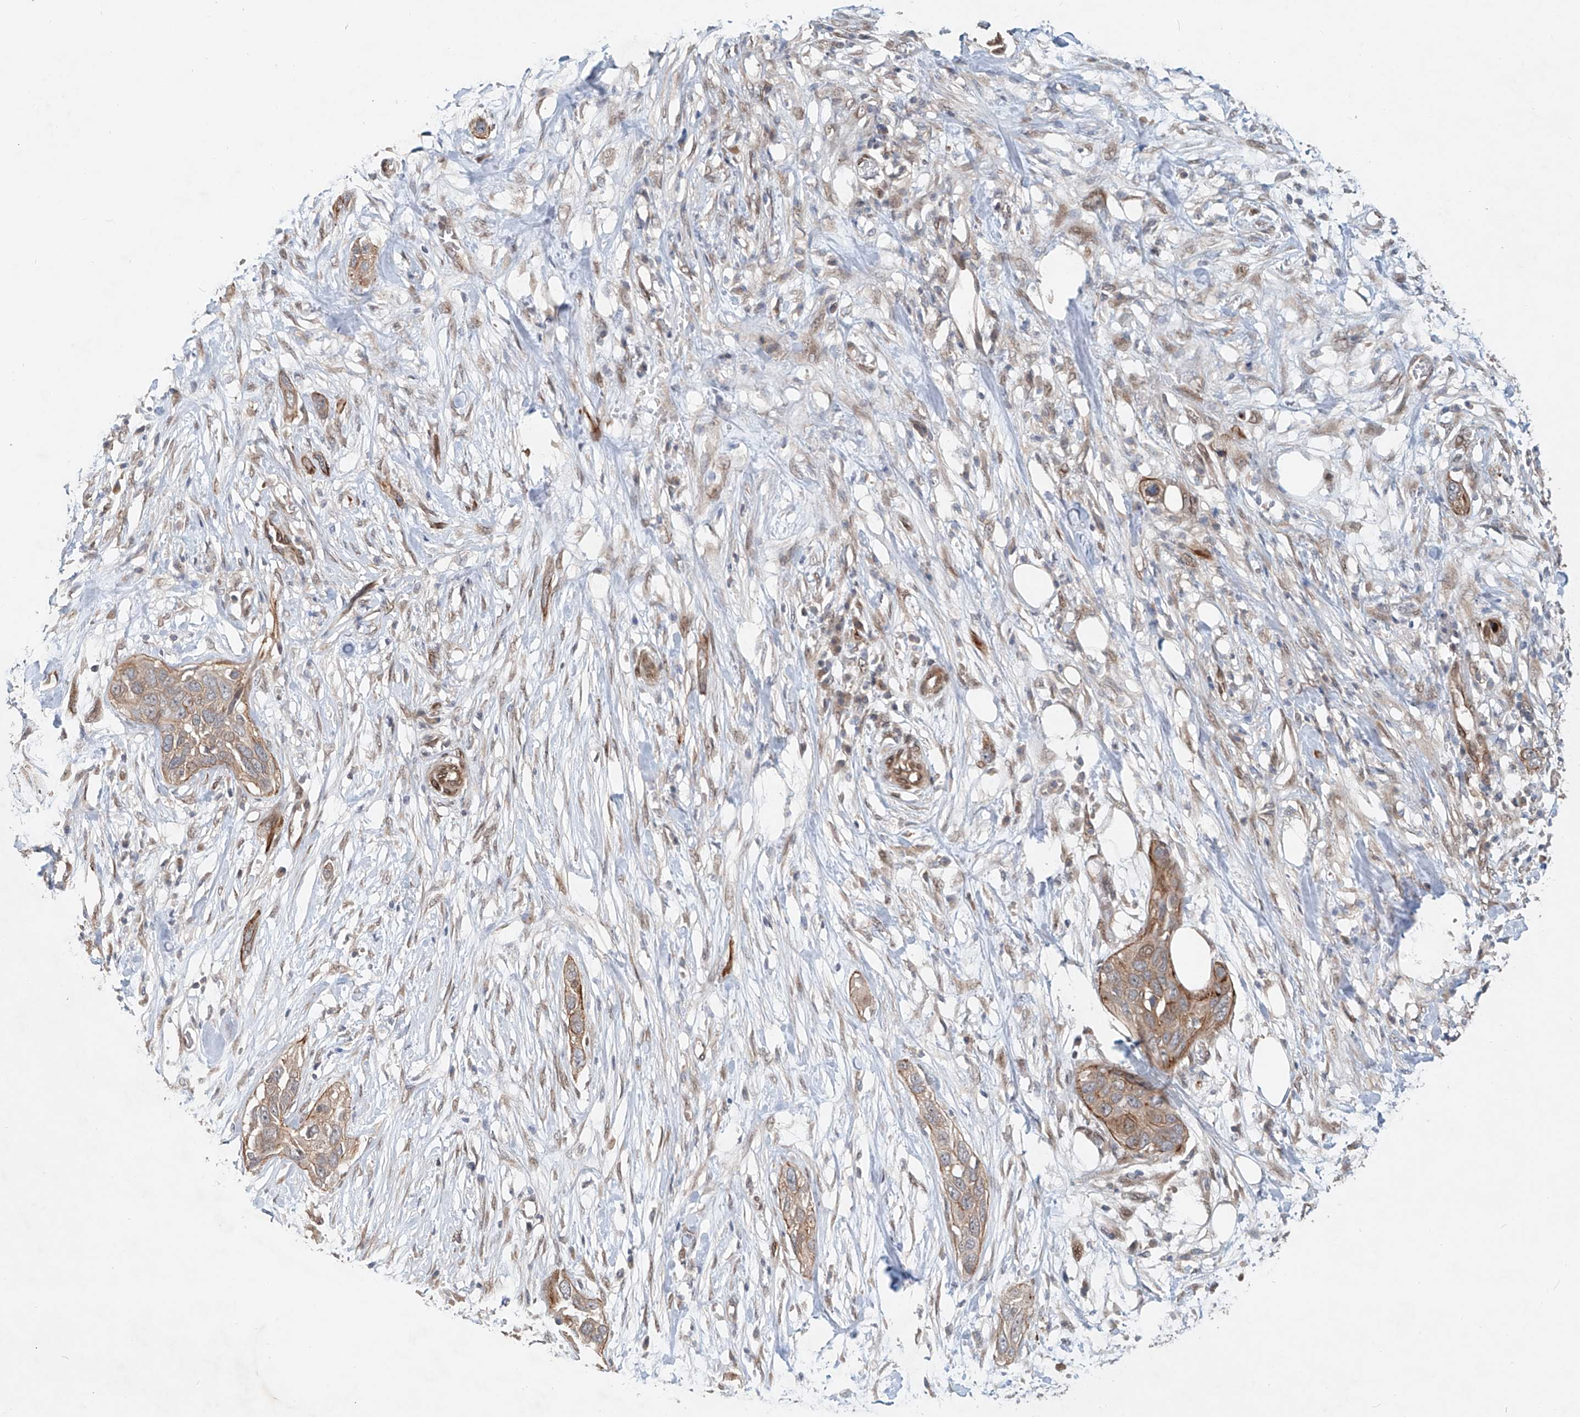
{"staining": {"intensity": "moderate", "quantity": "25%-75%", "location": "cytoplasmic/membranous"}, "tissue": "pancreatic cancer", "cell_type": "Tumor cells", "image_type": "cancer", "snomed": [{"axis": "morphology", "description": "Adenocarcinoma, NOS"}, {"axis": "topography", "description": "Pancreas"}], "caption": "Pancreatic cancer was stained to show a protein in brown. There is medium levels of moderate cytoplasmic/membranous staining in about 25%-75% of tumor cells.", "gene": "SASH1", "patient": {"sex": "female", "age": 60}}